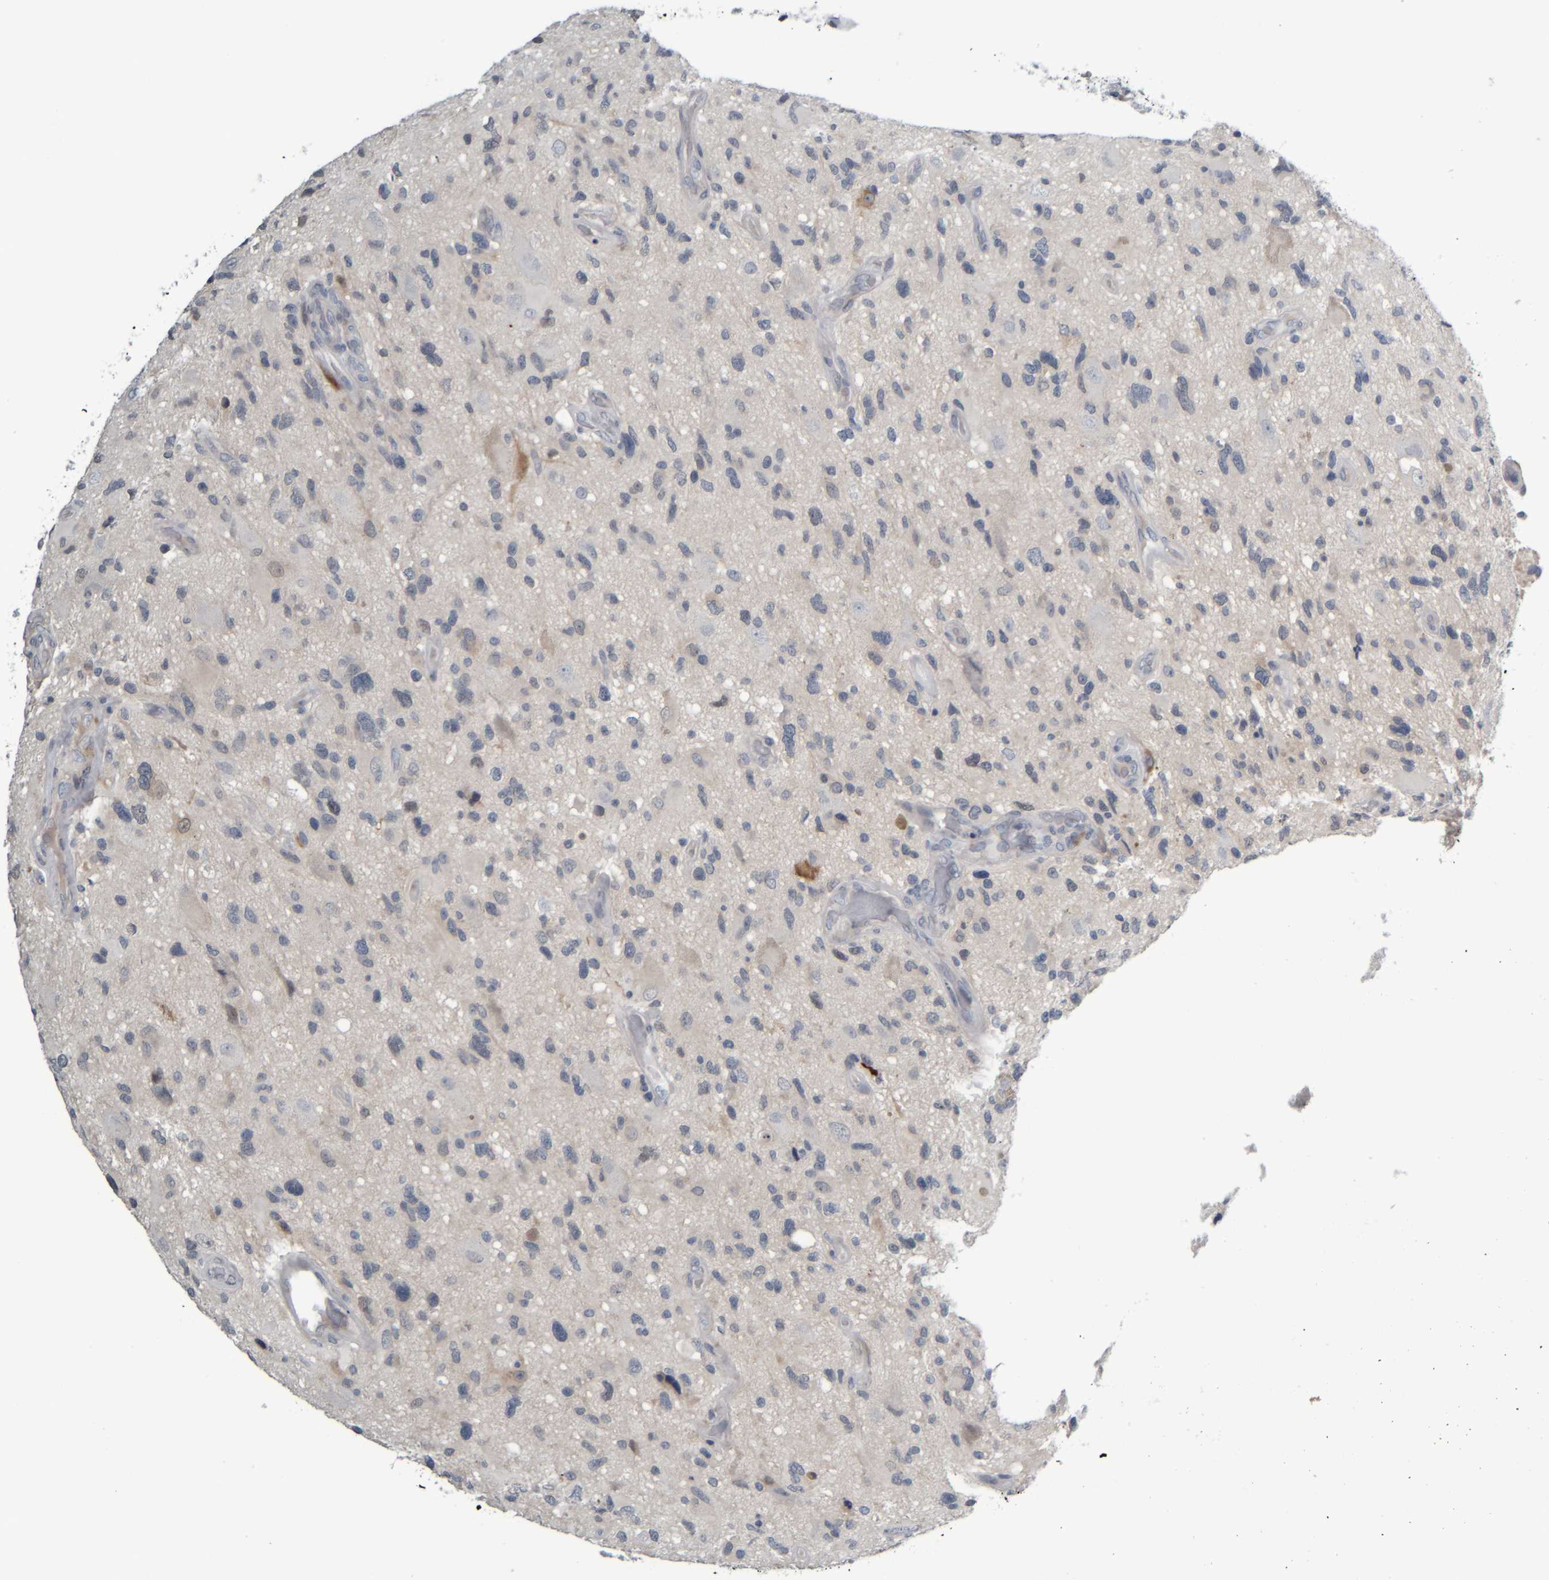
{"staining": {"intensity": "negative", "quantity": "none", "location": "none"}, "tissue": "glioma", "cell_type": "Tumor cells", "image_type": "cancer", "snomed": [{"axis": "morphology", "description": "Glioma, malignant, High grade"}, {"axis": "topography", "description": "Brain"}], "caption": "Immunohistochemistry (IHC) of human high-grade glioma (malignant) displays no positivity in tumor cells.", "gene": "COL14A1", "patient": {"sex": "male", "age": 33}}